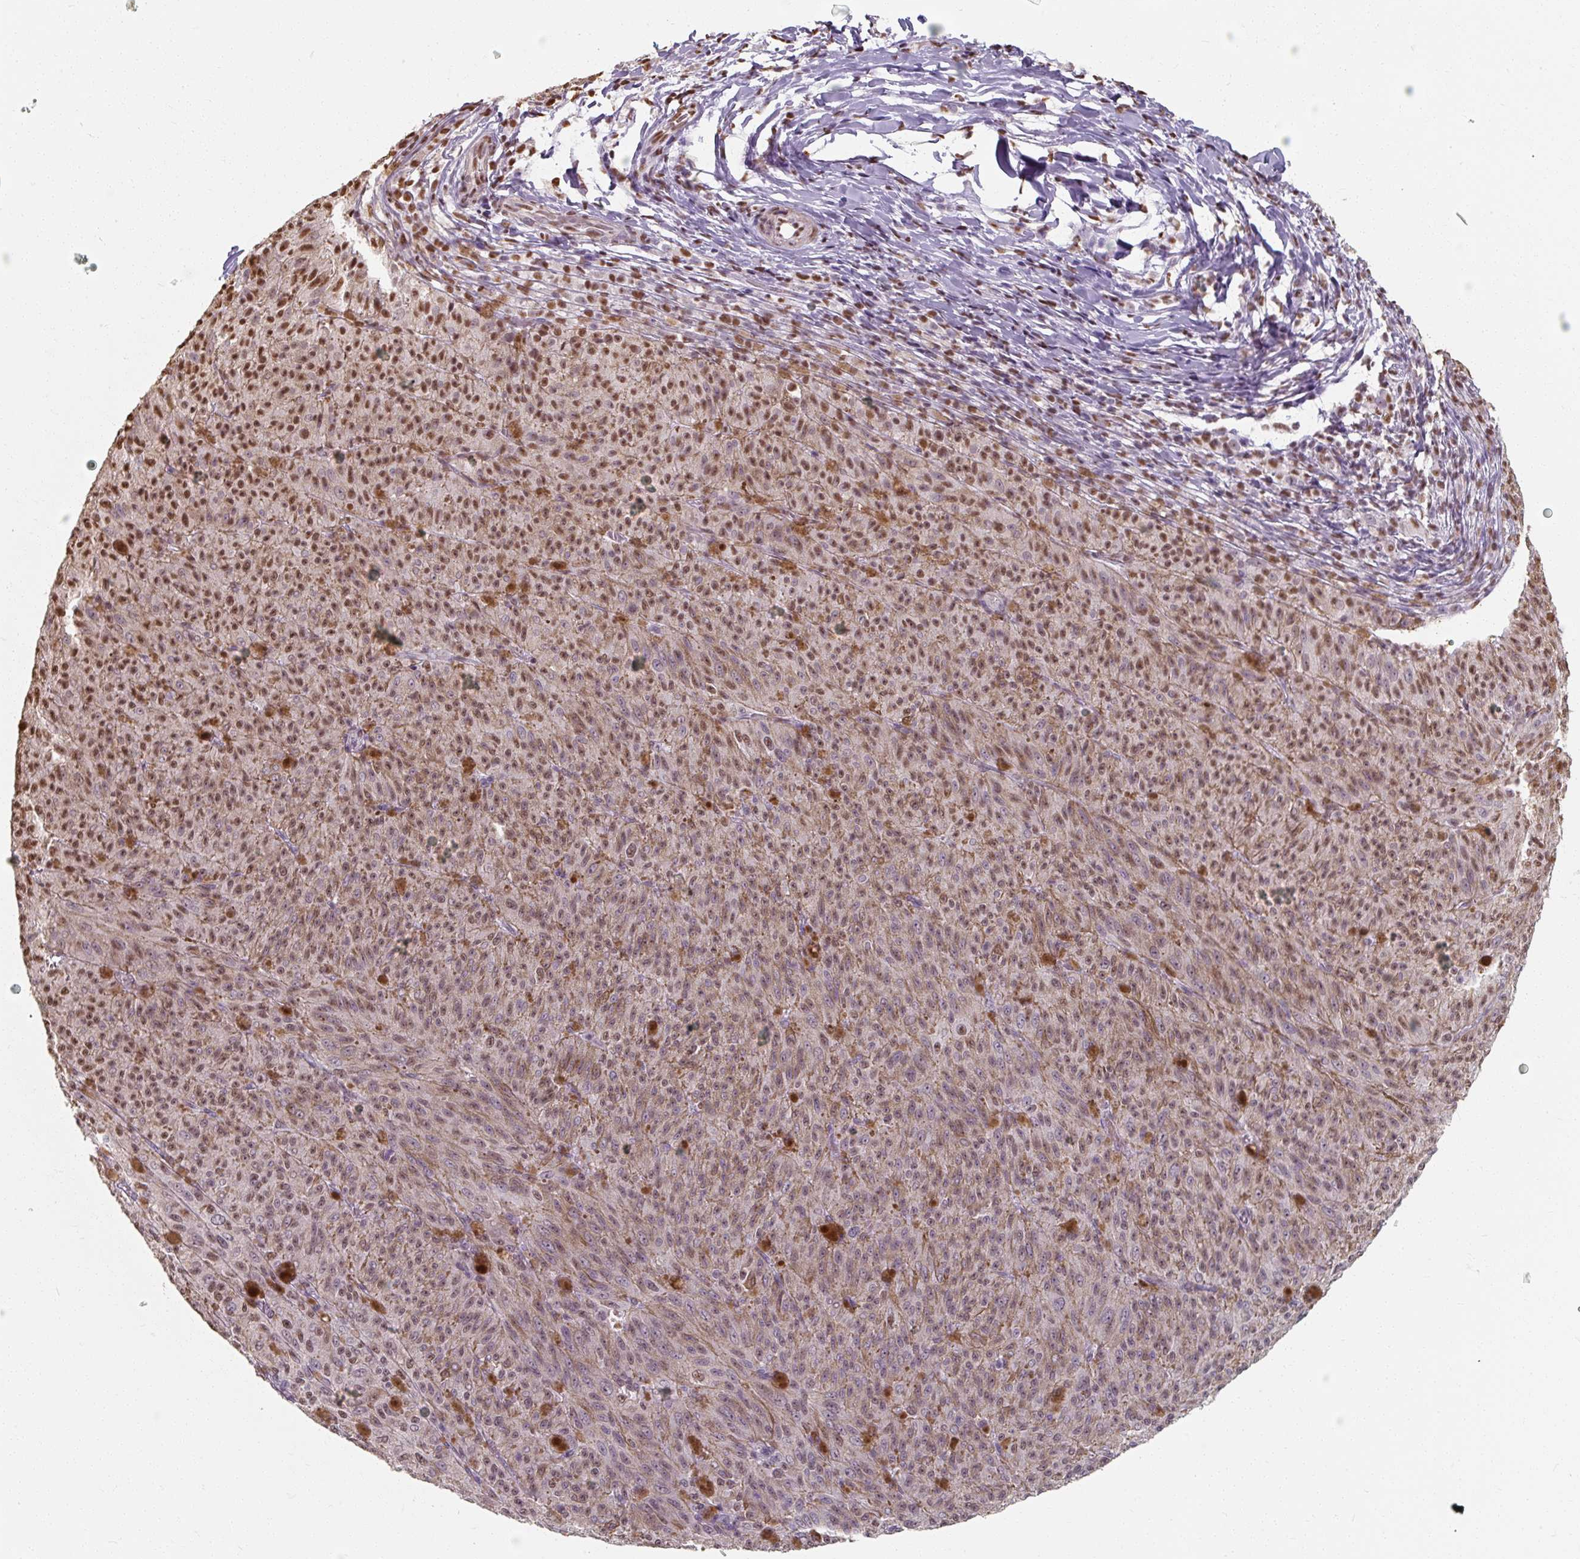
{"staining": {"intensity": "moderate", "quantity": "25%-75%", "location": "cytoplasmic/membranous,nuclear"}, "tissue": "melanoma", "cell_type": "Tumor cells", "image_type": "cancer", "snomed": [{"axis": "morphology", "description": "Malignant melanoma, NOS"}, {"axis": "topography", "description": "Skin"}], "caption": "Immunohistochemical staining of malignant melanoma displays moderate cytoplasmic/membranous and nuclear protein positivity in approximately 25%-75% of tumor cells.", "gene": "ZFTRAF1", "patient": {"sex": "female", "age": 52}}